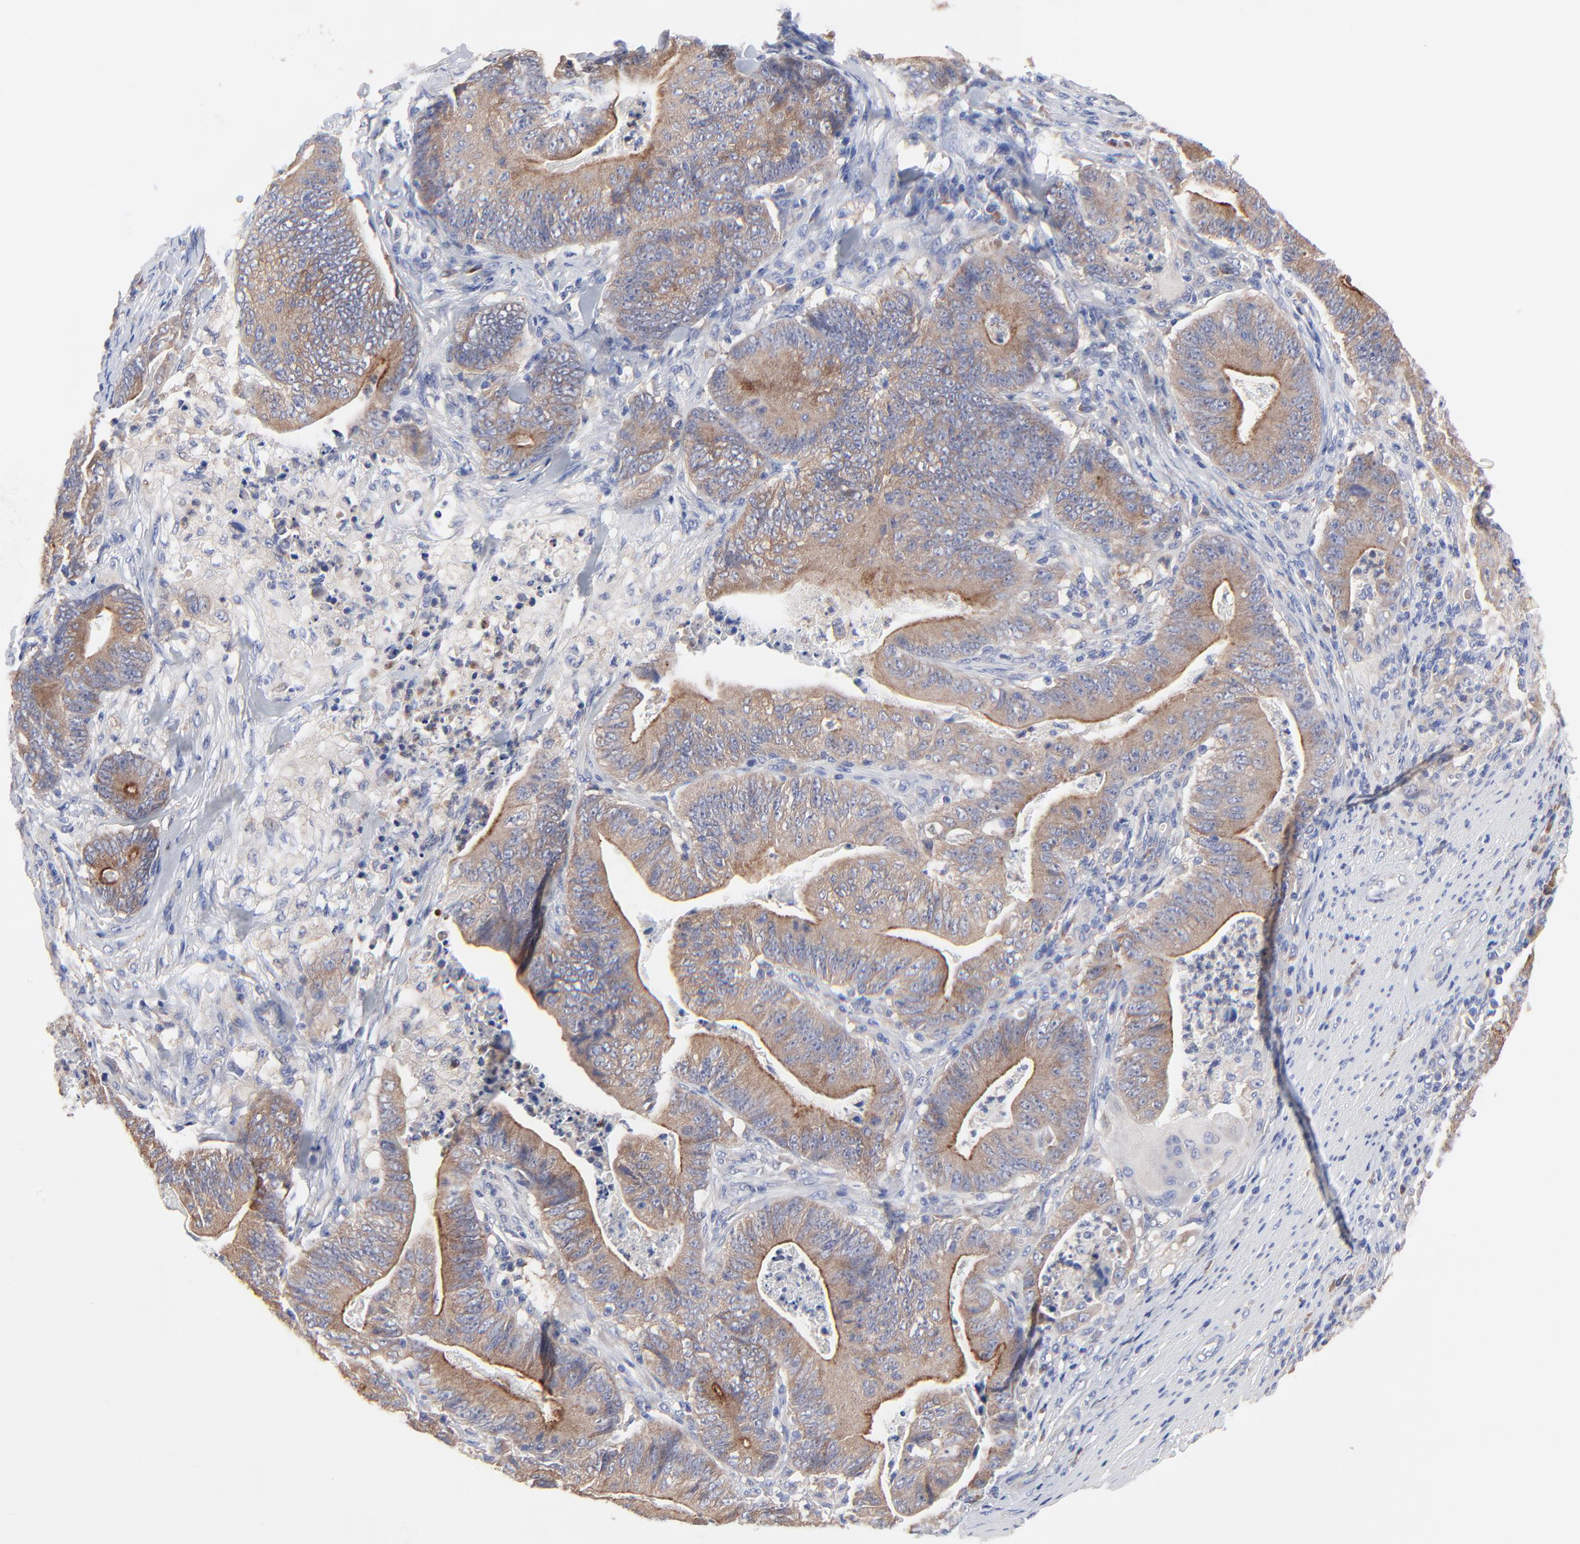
{"staining": {"intensity": "moderate", "quantity": ">75%", "location": "cytoplasmic/membranous"}, "tissue": "stomach cancer", "cell_type": "Tumor cells", "image_type": "cancer", "snomed": [{"axis": "morphology", "description": "Adenocarcinoma, NOS"}, {"axis": "topography", "description": "Stomach, lower"}], "caption": "Immunohistochemical staining of stomach adenocarcinoma reveals medium levels of moderate cytoplasmic/membranous staining in approximately >75% of tumor cells.", "gene": "PPFIBP2", "patient": {"sex": "female", "age": 86}}